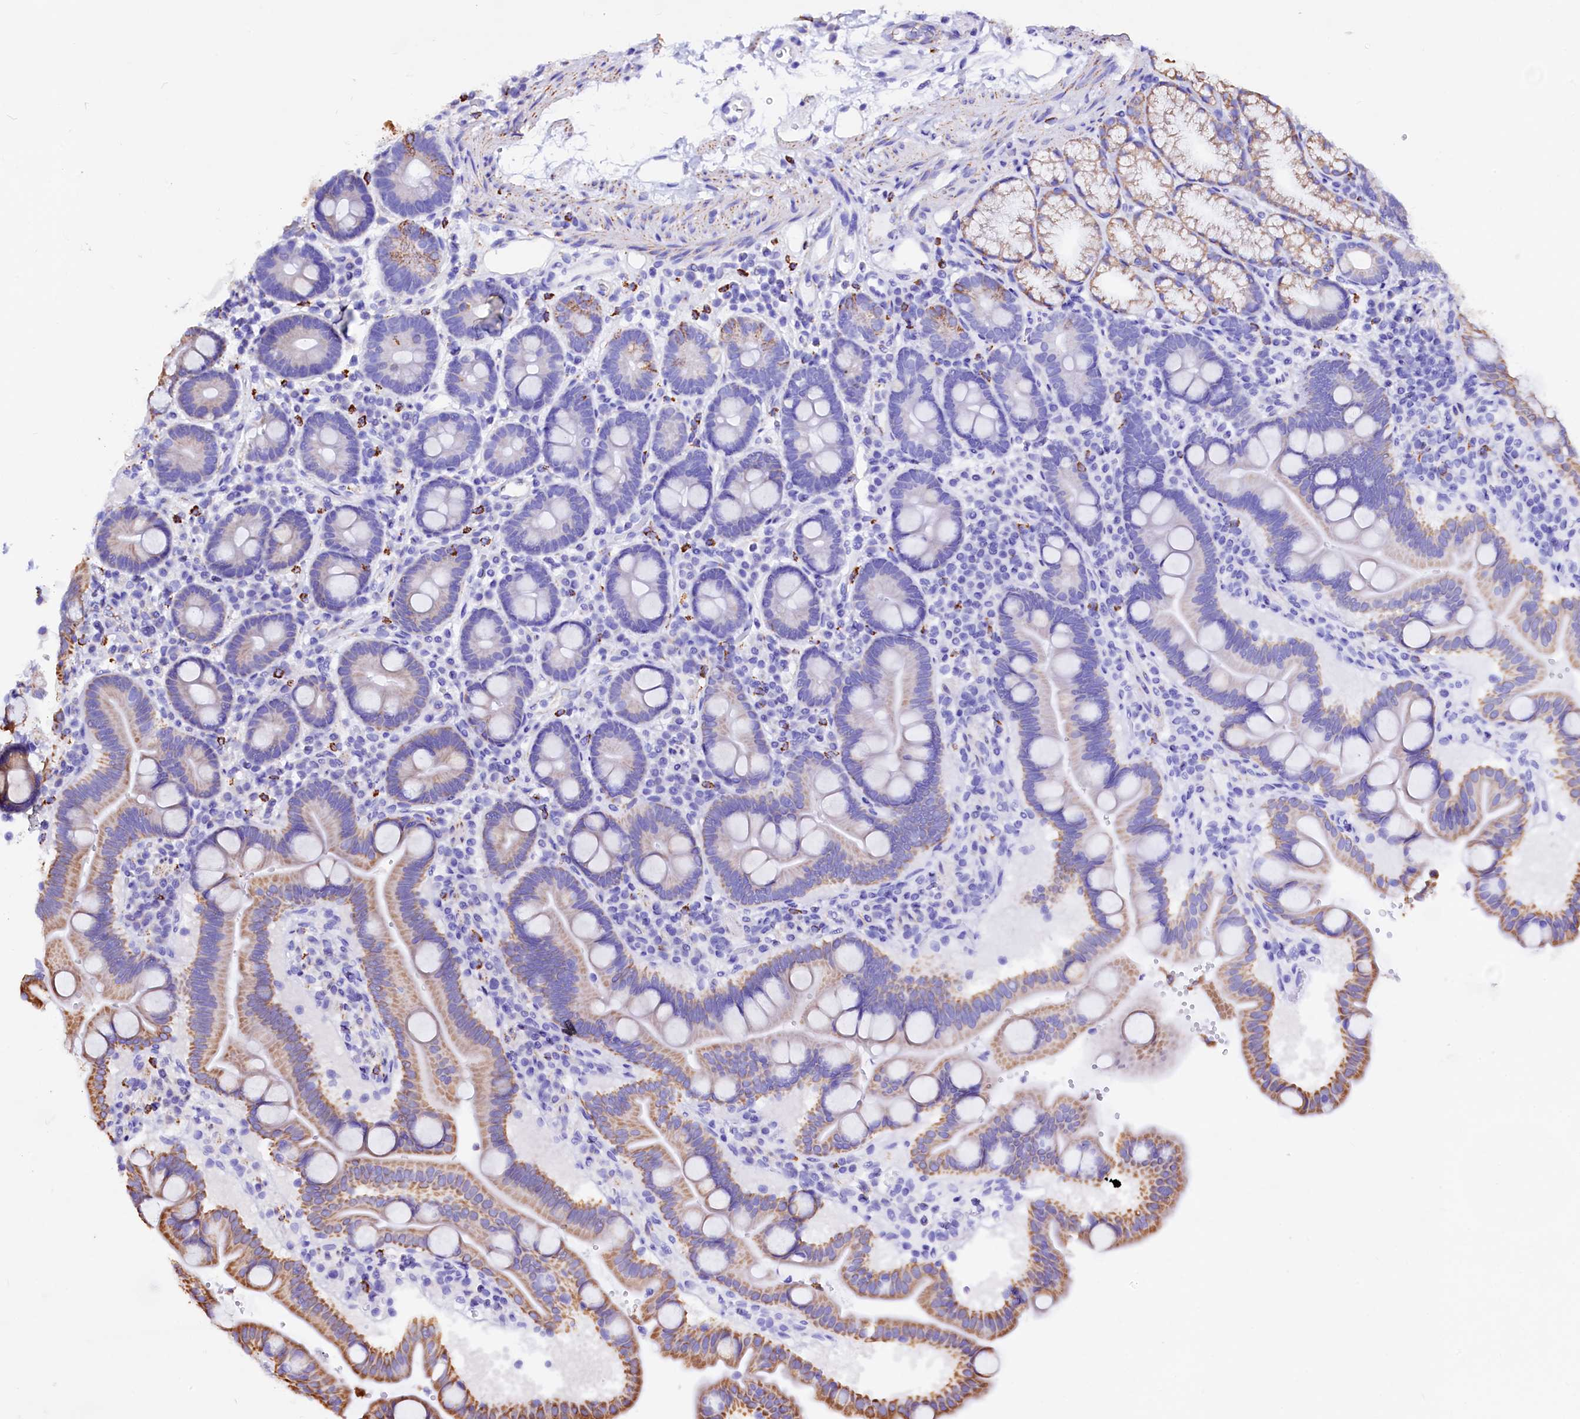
{"staining": {"intensity": "moderate", "quantity": "<25%", "location": "cytoplasmic/membranous"}, "tissue": "duodenum", "cell_type": "Glandular cells", "image_type": "normal", "snomed": [{"axis": "morphology", "description": "Normal tissue, NOS"}, {"axis": "topography", "description": "Duodenum"}], "caption": "Duodenum was stained to show a protein in brown. There is low levels of moderate cytoplasmic/membranous expression in approximately <25% of glandular cells.", "gene": "MAOB", "patient": {"sex": "male", "age": 54}}